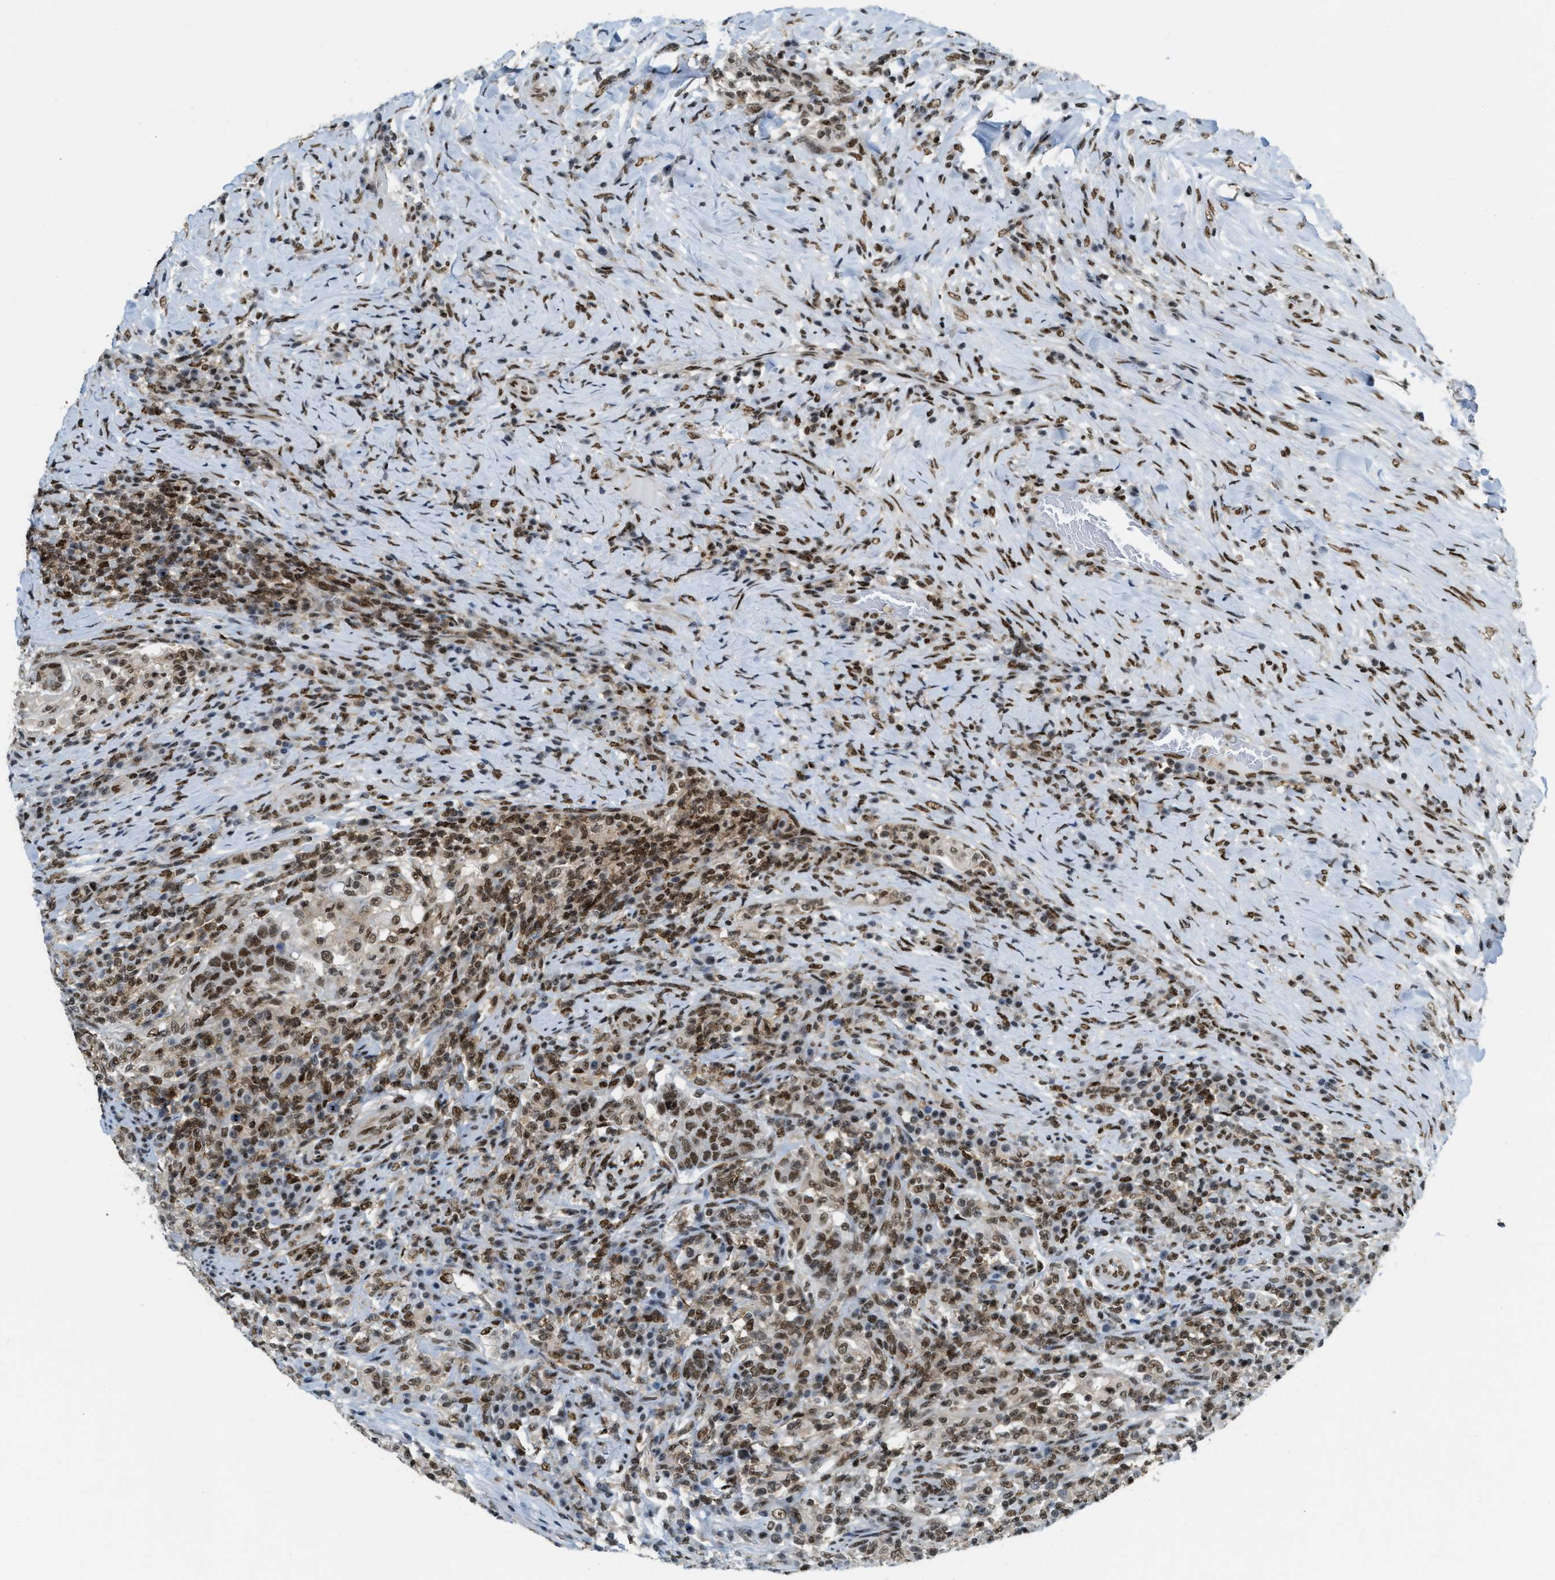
{"staining": {"intensity": "moderate", "quantity": ">75%", "location": "nuclear"}, "tissue": "colorectal cancer", "cell_type": "Tumor cells", "image_type": "cancer", "snomed": [{"axis": "morphology", "description": "Normal tissue, NOS"}, {"axis": "morphology", "description": "Adenocarcinoma, NOS"}, {"axis": "topography", "description": "Colon"}], "caption": "Moderate nuclear protein expression is seen in approximately >75% of tumor cells in colorectal cancer (adenocarcinoma).", "gene": "NUMA1", "patient": {"sex": "female", "age": 75}}